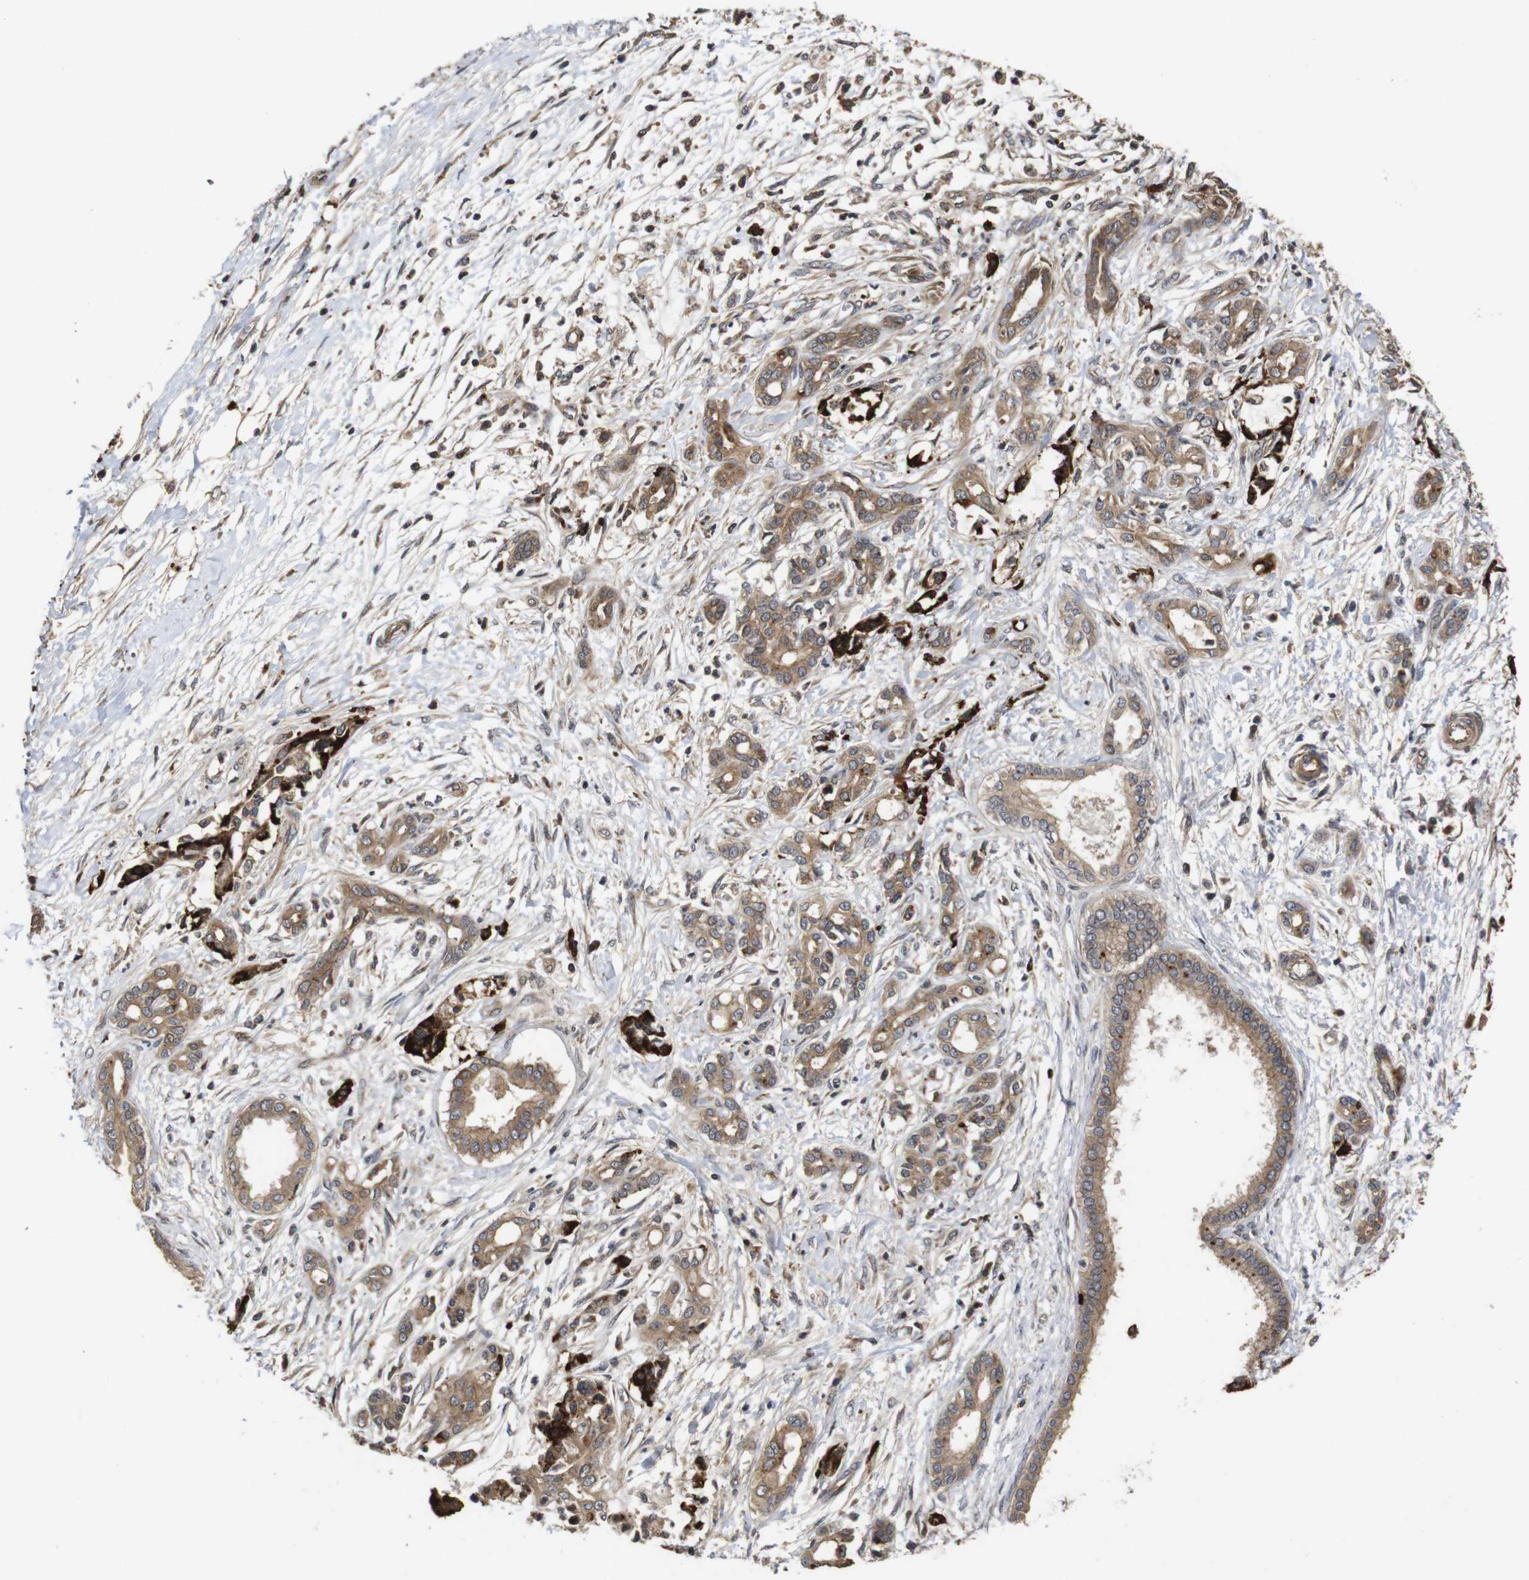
{"staining": {"intensity": "moderate", "quantity": ">75%", "location": "cytoplasmic/membranous"}, "tissue": "pancreatic cancer", "cell_type": "Tumor cells", "image_type": "cancer", "snomed": [{"axis": "morphology", "description": "Adenocarcinoma, NOS"}, {"axis": "topography", "description": "Pancreas"}], "caption": "The photomicrograph shows staining of pancreatic adenocarcinoma, revealing moderate cytoplasmic/membranous protein expression (brown color) within tumor cells.", "gene": "PTPN14", "patient": {"sex": "male", "age": 56}}